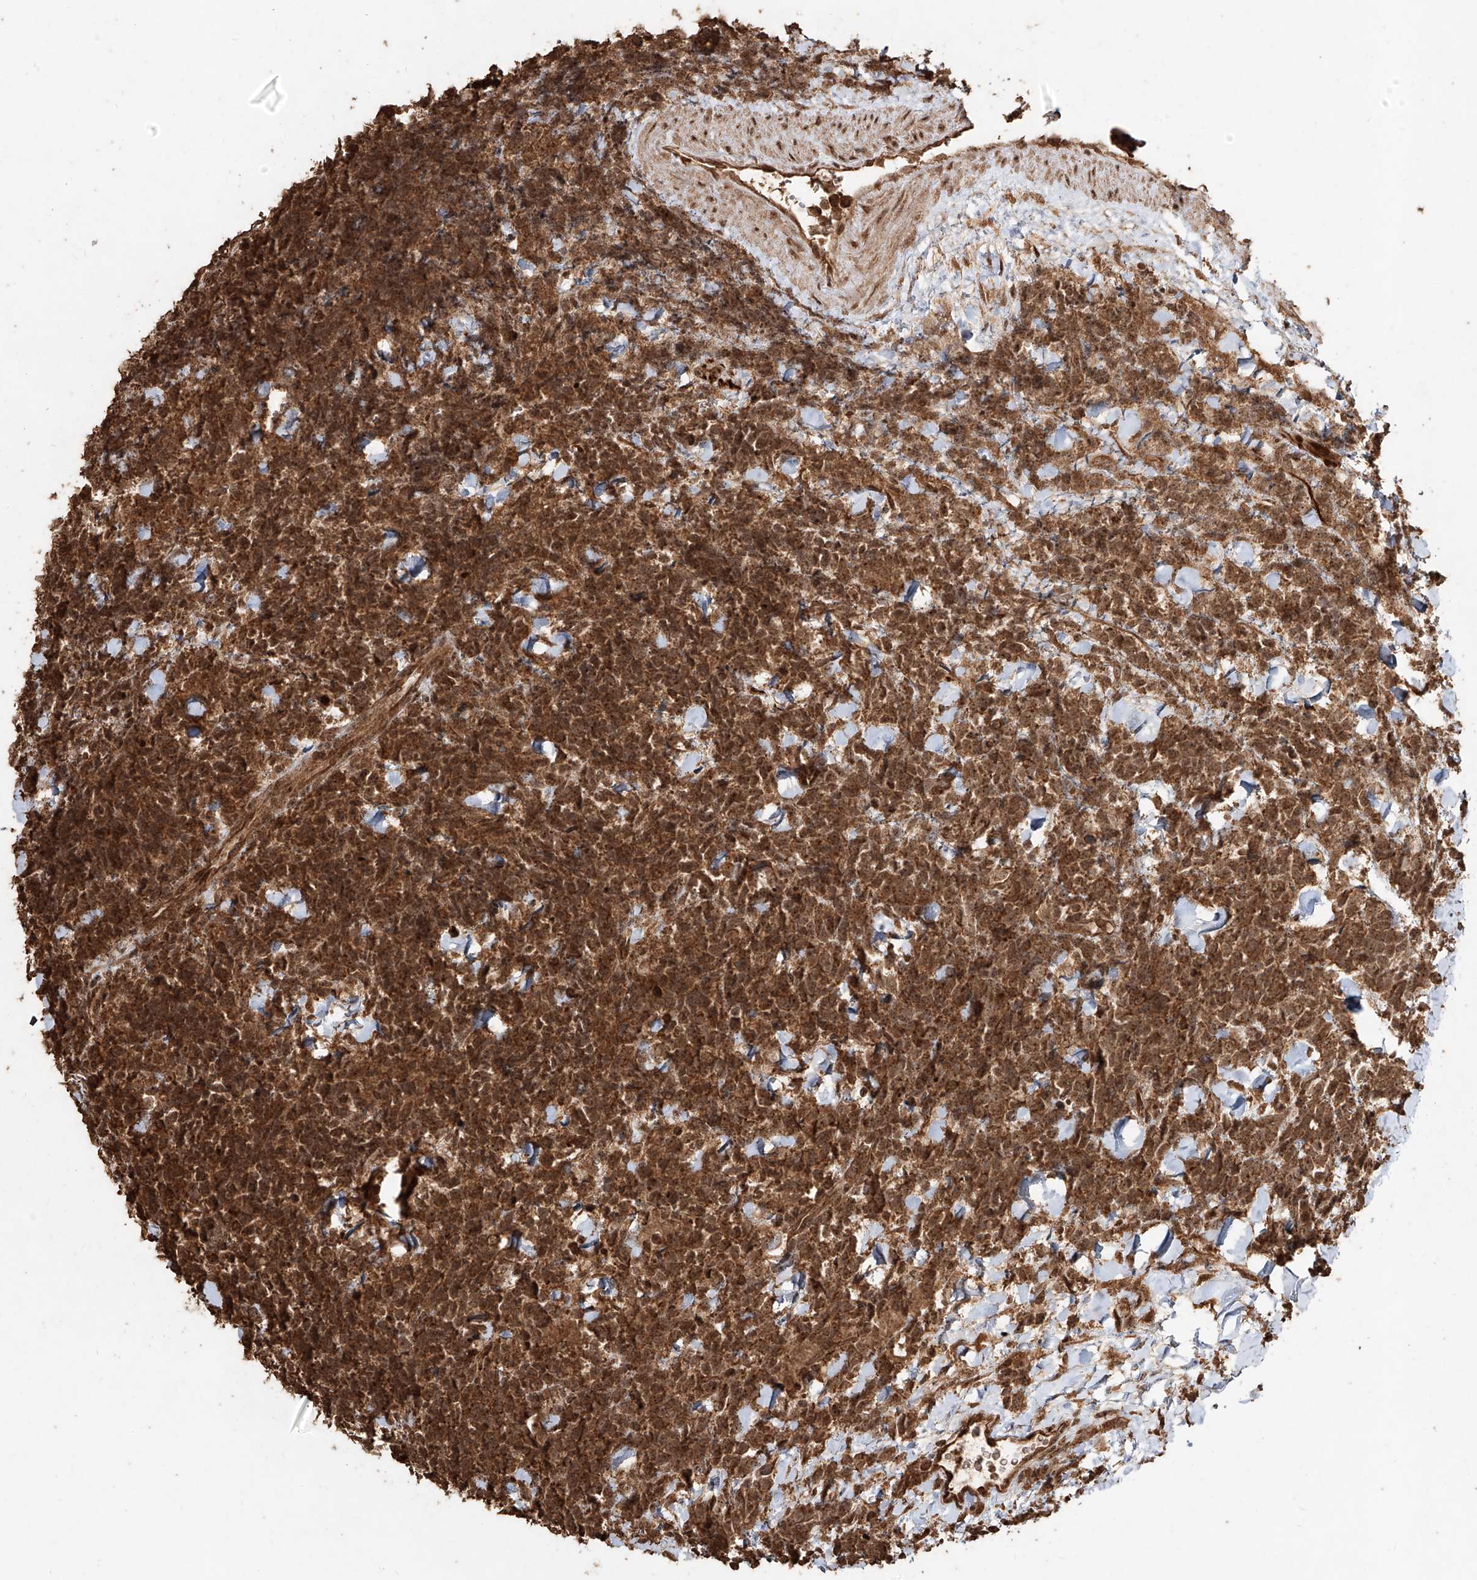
{"staining": {"intensity": "strong", "quantity": ">75%", "location": "cytoplasmic/membranous,nuclear"}, "tissue": "urothelial cancer", "cell_type": "Tumor cells", "image_type": "cancer", "snomed": [{"axis": "morphology", "description": "Urothelial carcinoma, High grade"}, {"axis": "topography", "description": "Urinary bladder"}], "caption": "A micrograph of urothelial cancer stained for a protein demonstrates strong cytoplasmic/membranous and nuclear brown staining in tumor cells.", "gene": "ZNF660", "patient": {"sex": "female", "age": 82}}